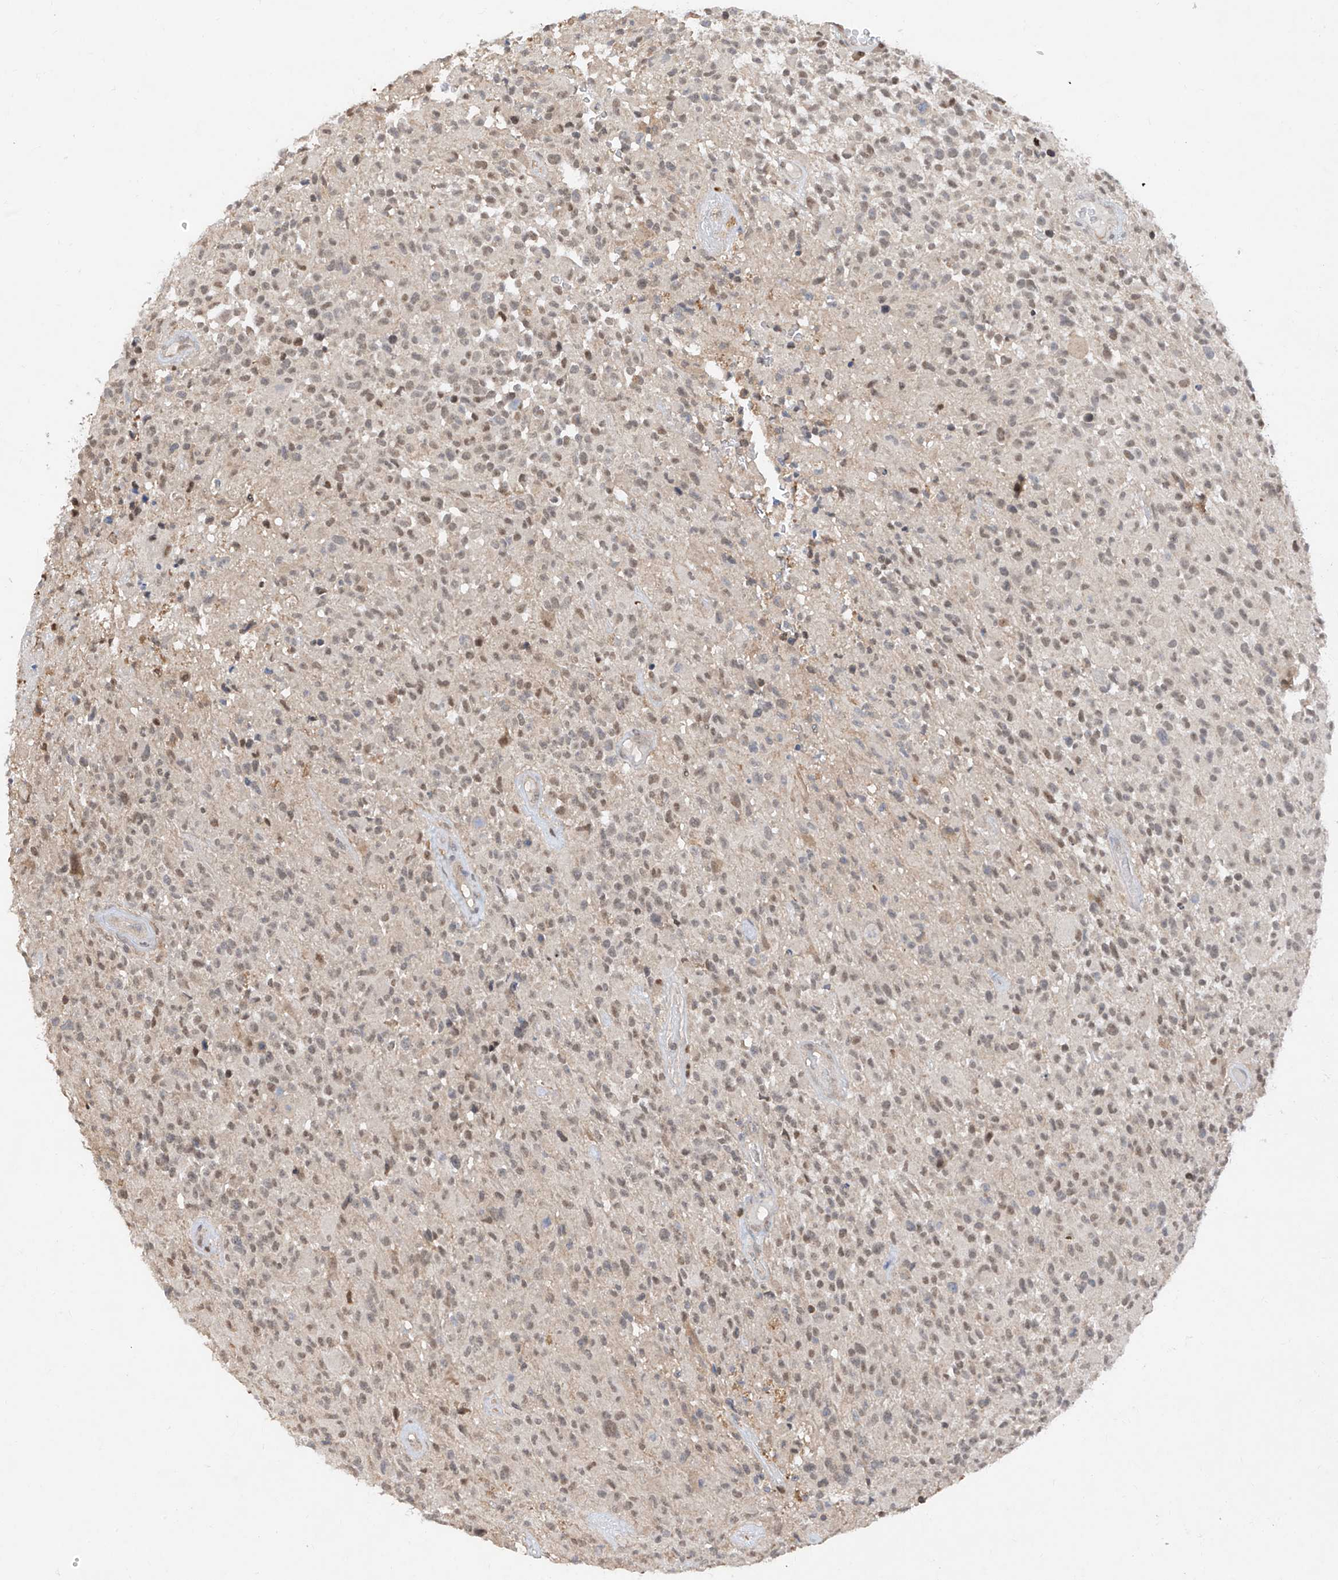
{"staining": {"intensity": "weak", "quantity": "25%-75%", "location": "nuclear"}, "tissue": "glioma", "cell_type": "Tumor cells", "image_type": "cancer", "snomed": [{"axis": "morphology", "description": "Glioma, malignant, High grade"}, {"axis": "morphology", "description": "Glioblastoma, NOS"}, {"axis": "topography", "description": "Brain"}], "caption": "Immunohistochemistry (IHC) photomicrograph of malignant glioma (high-grade) stained for a protein (brown), which shows low levels of weak nuclear expression in approximately 25%-75% of tumor cells.", "gene": "ZNF358", "patient": {"sex": "male", "age": 60}}